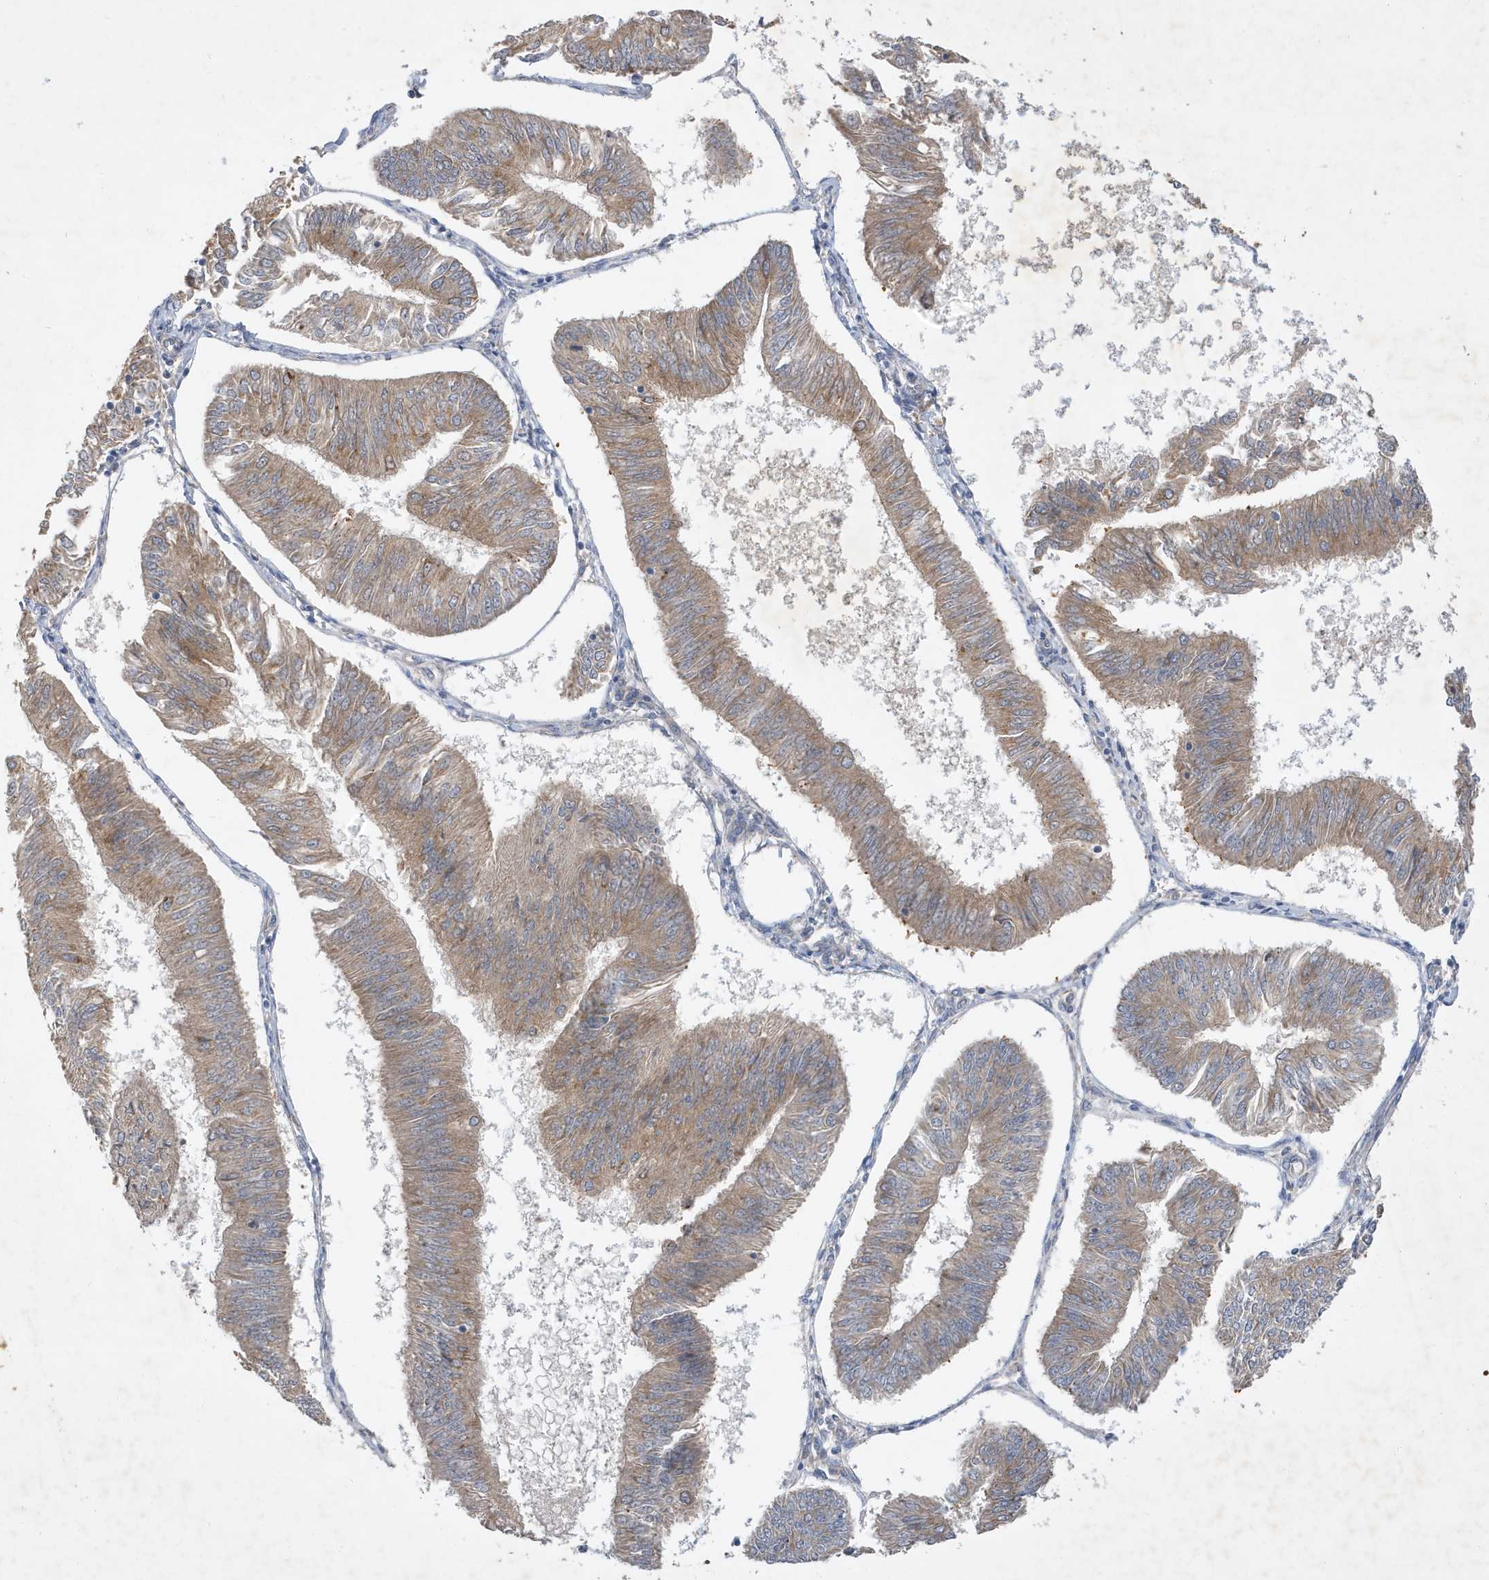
{"staining": {"intensity": "weak", "quantity": ">75%", "location": "cytoplasmic/membranous"}, "tissue": "endometrial cancer", "cell_type": "Tumor cells", "image_type": "cancer", "snomed": [{"axis": "morphology", "description": "Adenocarcinoma, NOS"}, {"axis": "topography", "description": "Endometrium"}], "caption": "Human endometrial adenocarcinoma stained for a protein (brown) reveals weak cytoplasmic/membranous positive positivity in approximately >75% of tumor cells.", "gene": "LAPTM4A", "patient": {"sex": "female", "age": 58}}